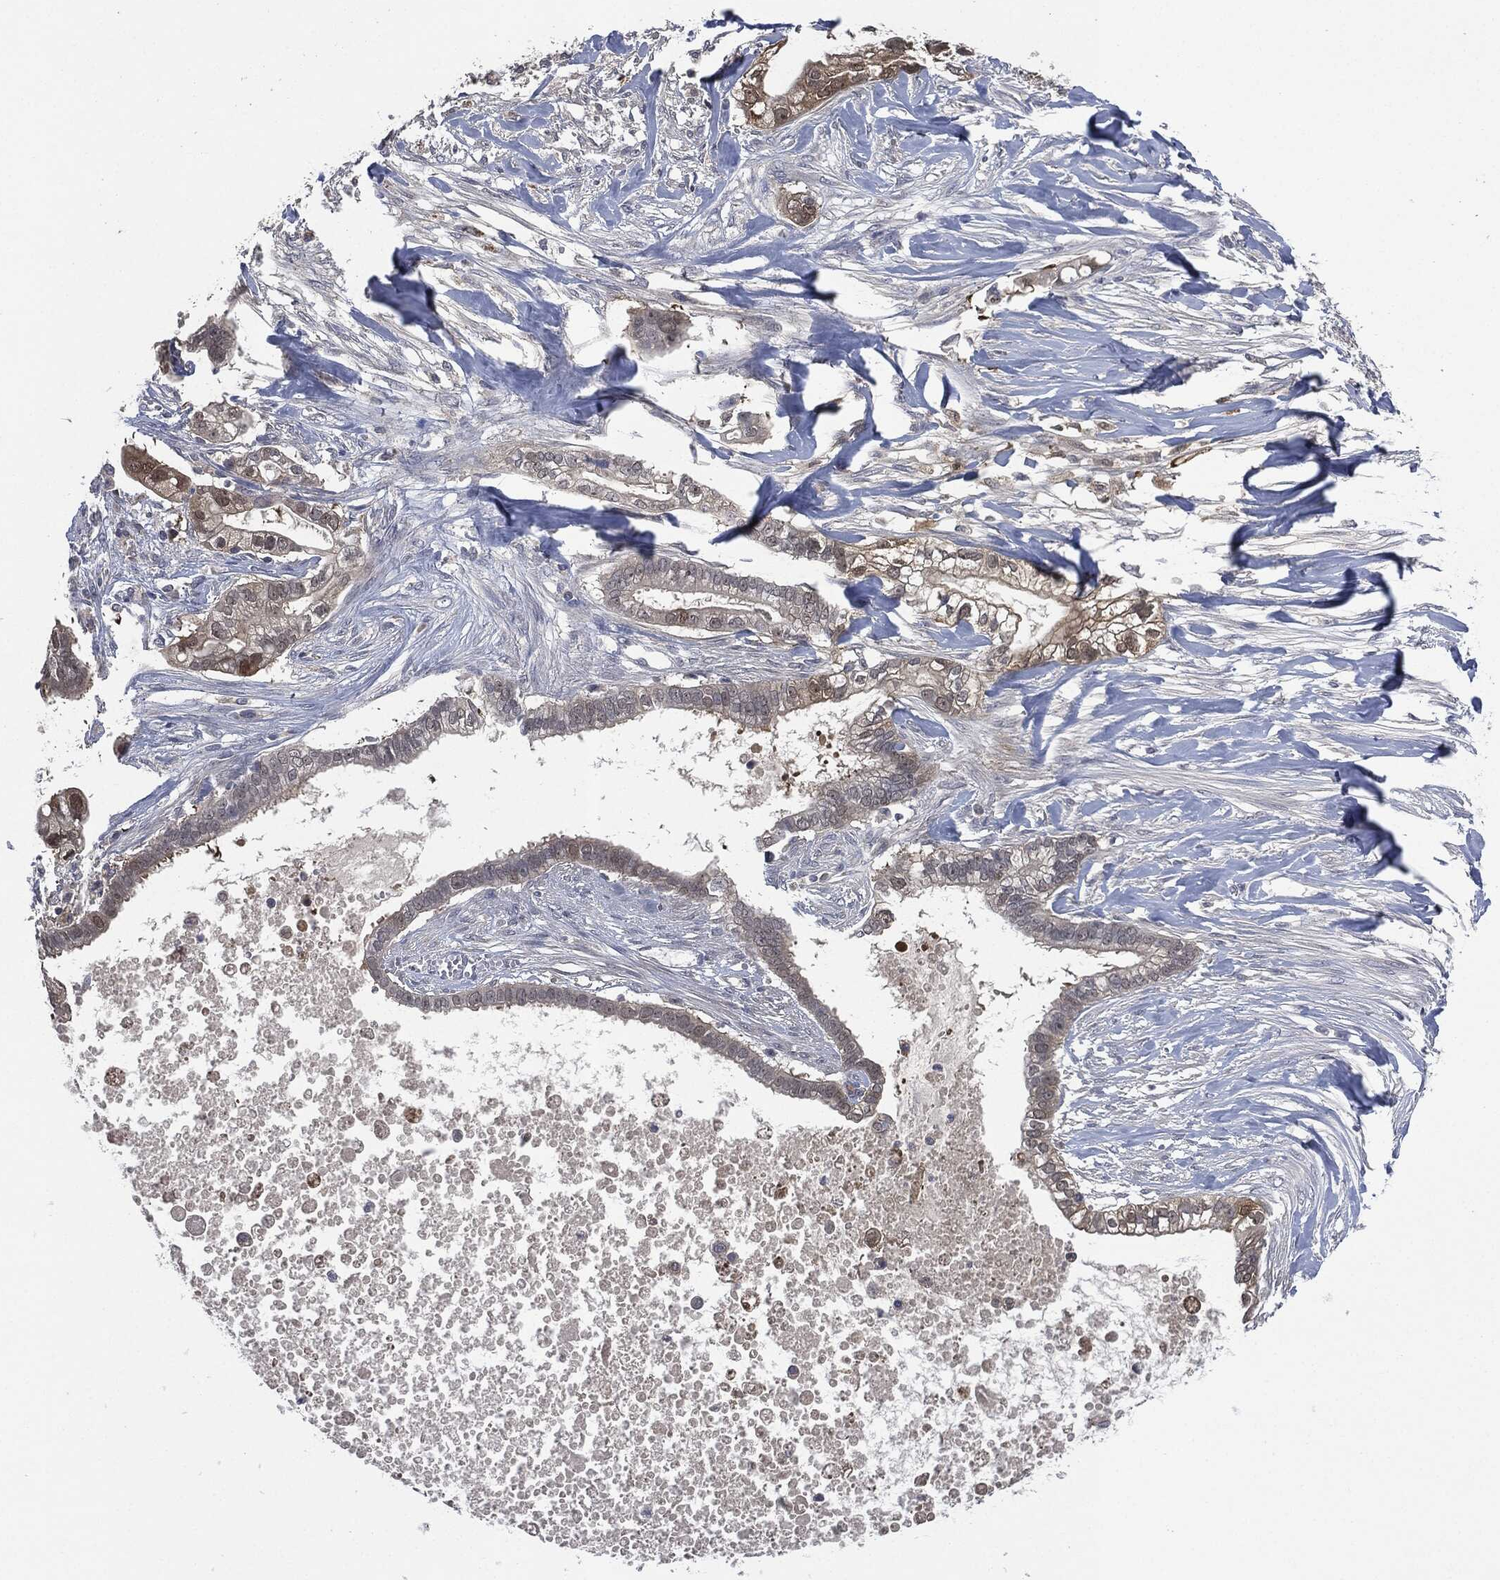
{"staining": {"intensity": "moderate", "quantity": "<25%", "location": "cytoplasmic/membranous"}, "tissue": "pancreatic cancer", "cell_type": "Tumor cells", "image_type": "cancer", "snomed": [{"axis": "morphology", "description": "Adenocarcinoma, NOS"}, {"axis": "topography", "description": "Pancreas"}], "caption": "Brown immunohistochemical staining in adenocarcinoma (pancreatic) reveals moderate cytoplasmic/membranous staining in approximately <25% of tumor cells.", "gene": "IL1RN", "patient": {"sex": "male", "age": 61}}